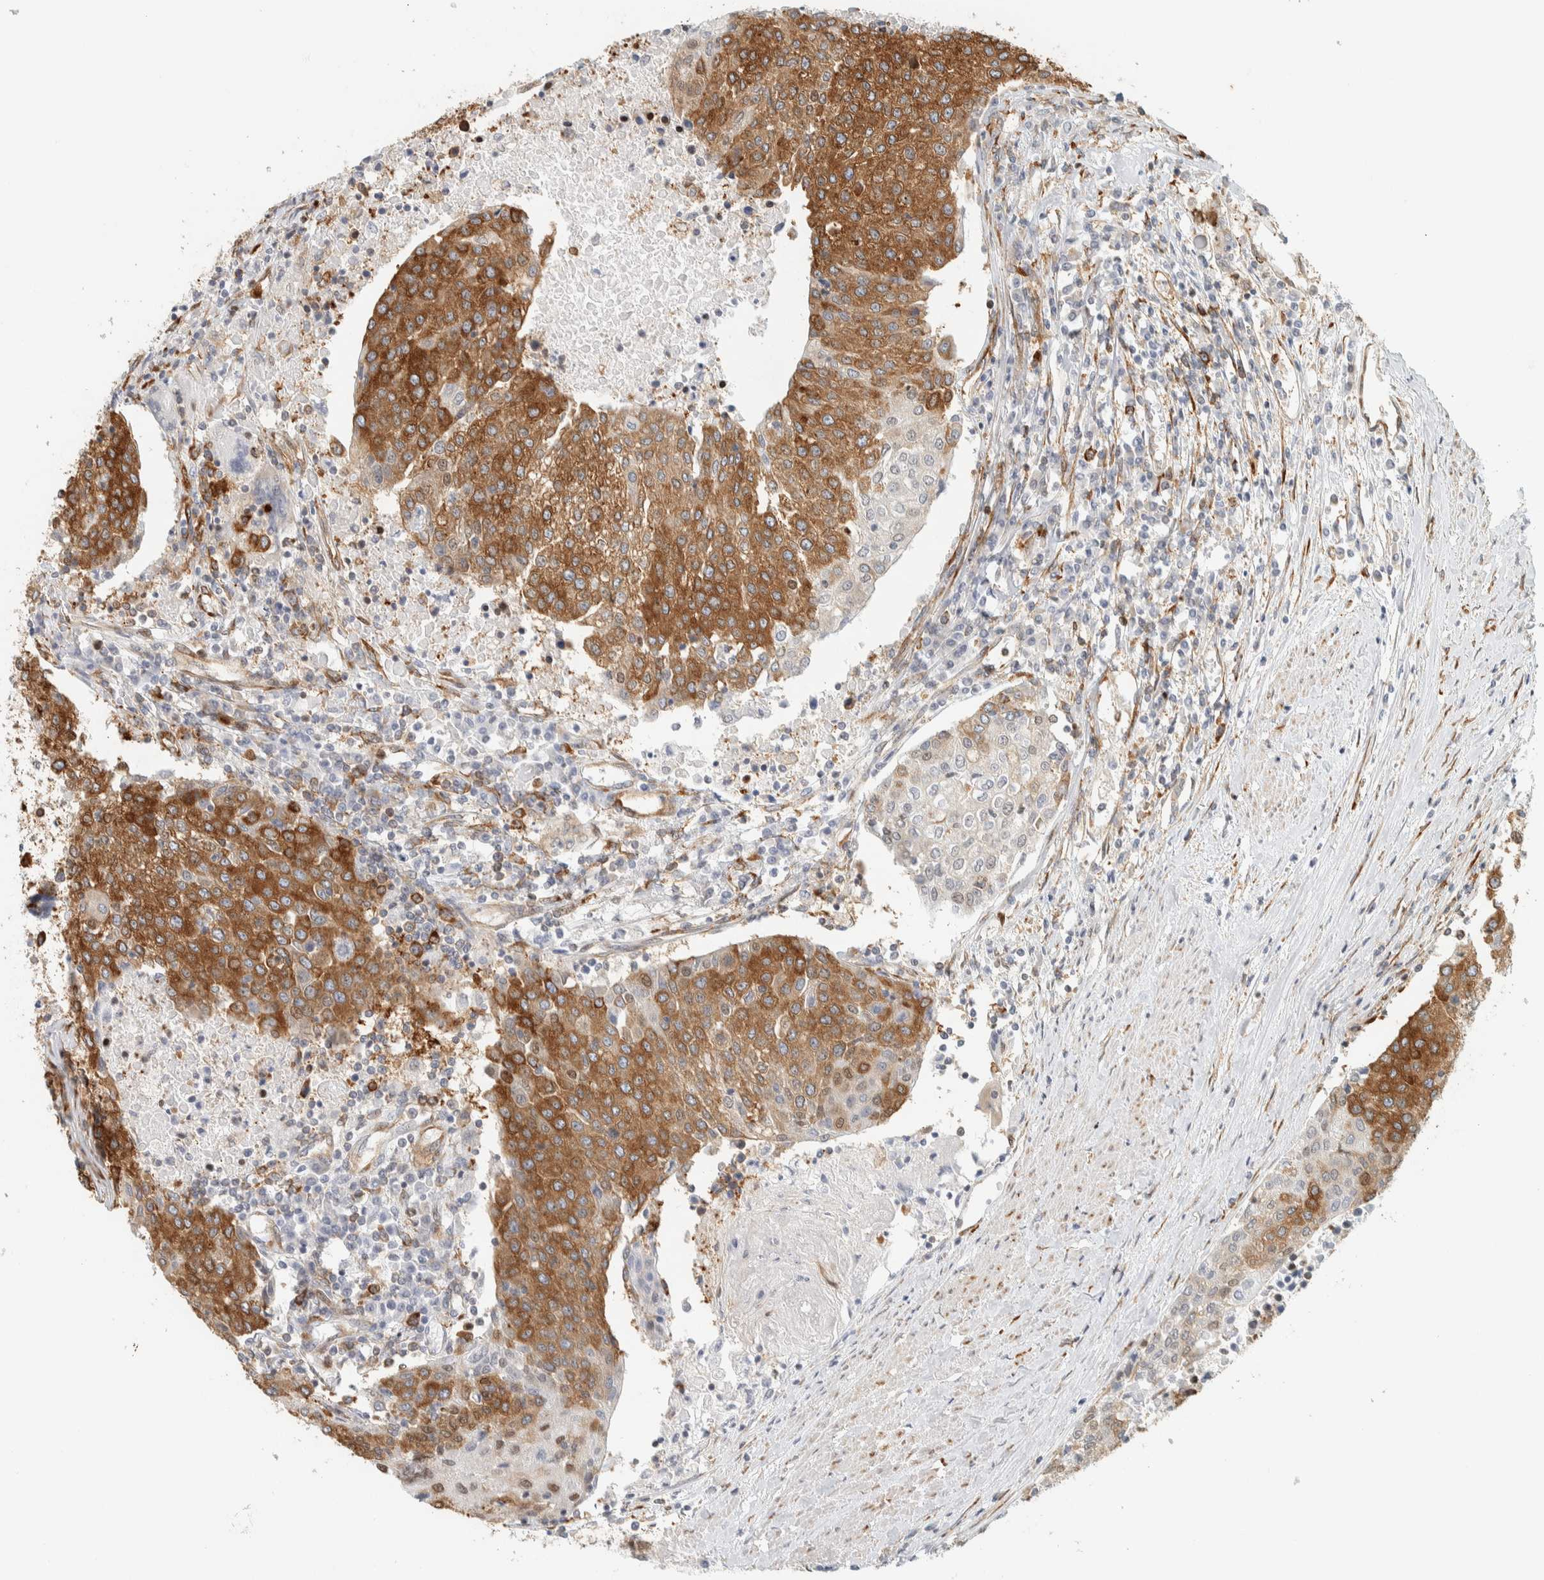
{"staining": {"intensity": "strong", "quantity": ">75%", "location": "cytoplasmic/membranous"}, "tissue": "urothelial cancer", "cell_type": "Tumor cells", "image_type": "cancer", "snomed": [{"axis": "morphology", "description": "Urothelial carcinoma, High grade"}, {"axis": "topography", "description": "Urinary bladder"}], "caption": "Immunohistochemical staining of human high-grade urothelial carcinoma displays high levels of strong cytoplasmic/membranous positivity in about >75% of tumor cells.", "gene": "LLGL2", "patient": {"sex": "female", "age": 85}}